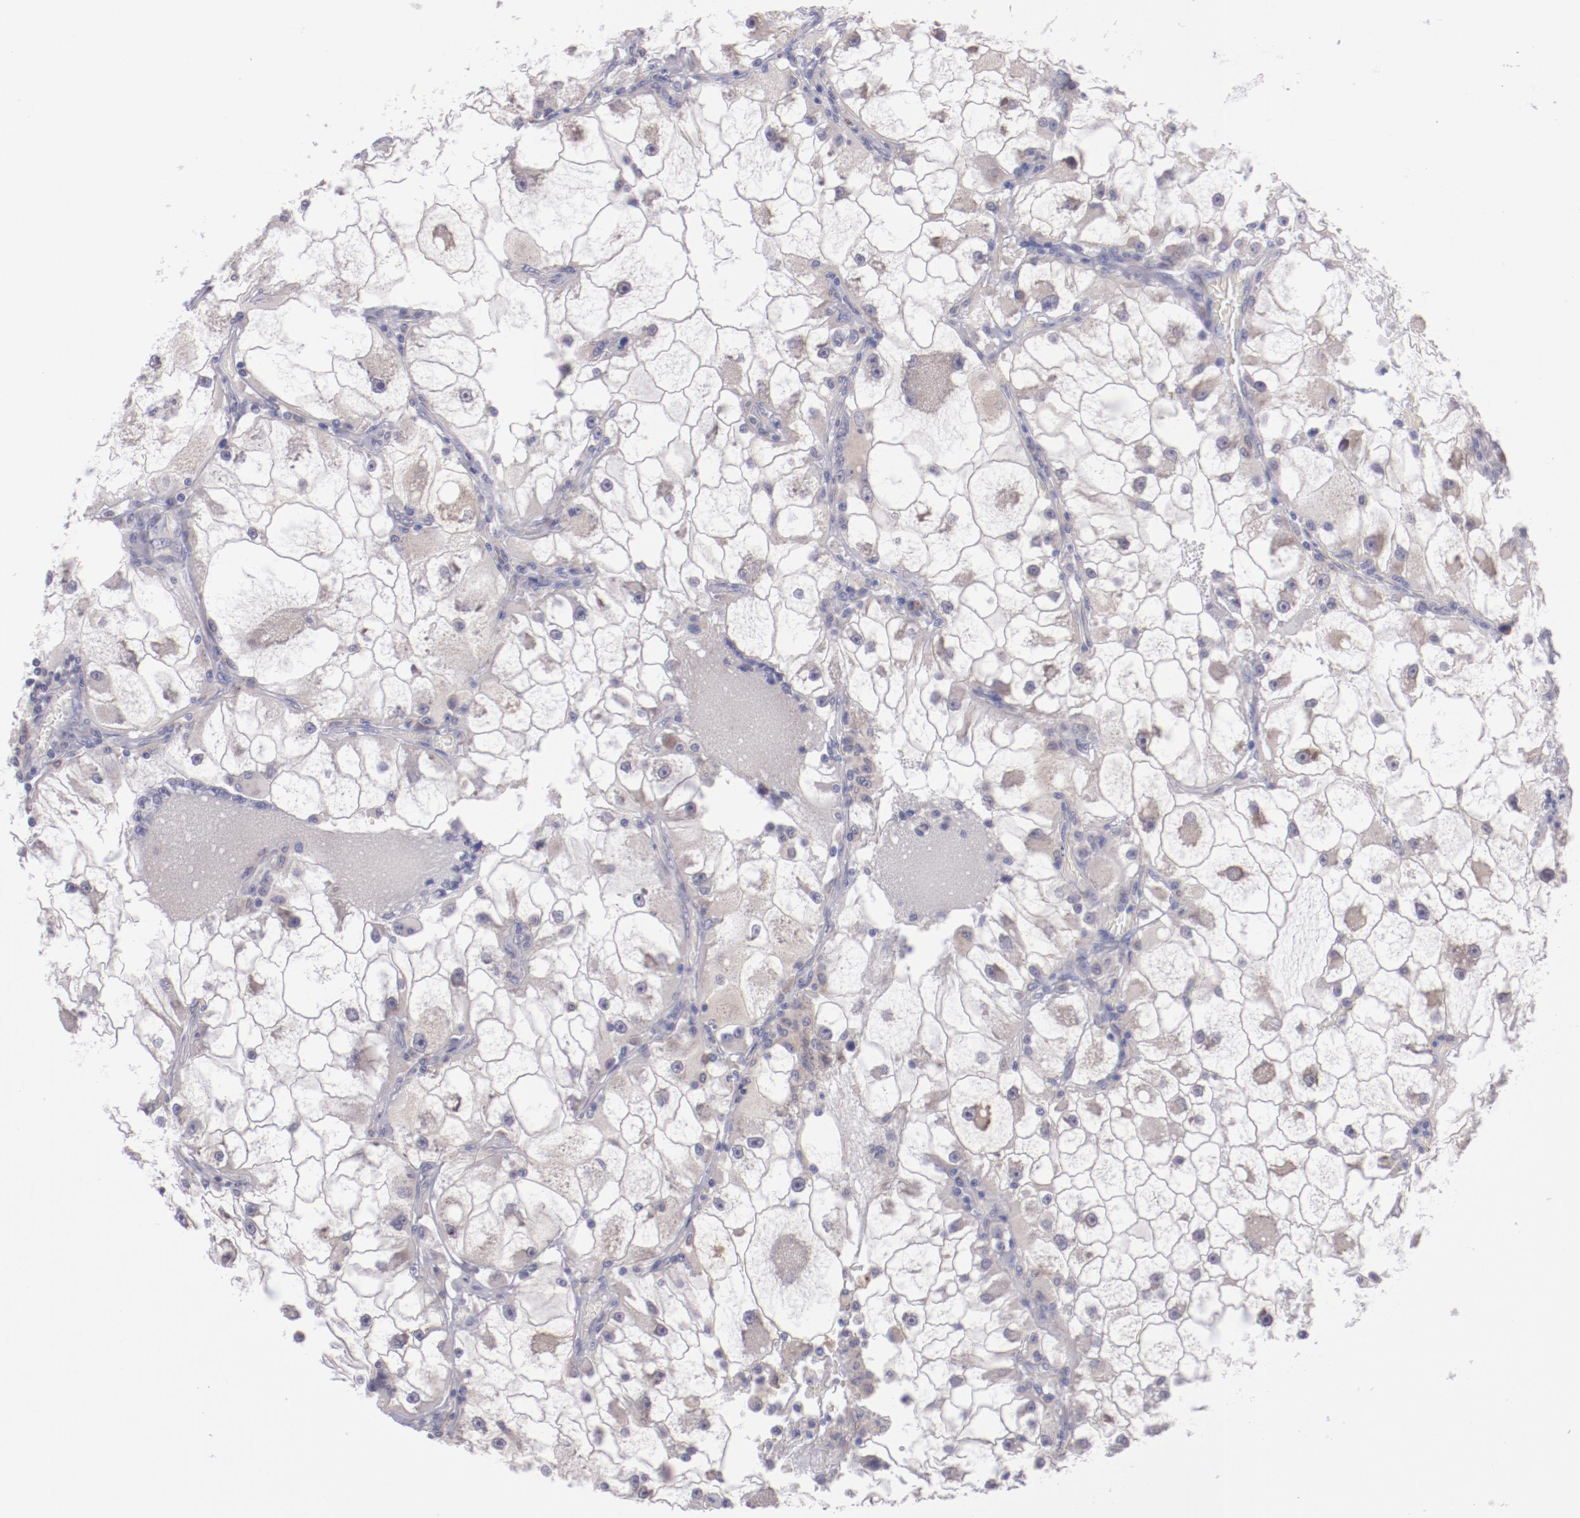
{"staining": {"intensity": "negative", "quantity": "none", "location": "none"}, "tissue": "renal cancer", "cell_type": "Tumor cells", "image_type": "cancer", "snomed": [{"axis": "morphology", "description": "Adenocarcinoma, NOS"}, {"axis": "topography", "description": "Kidney"}], "caption": "Renal cancer was stained to show a protein in brown. There is no significant expression in tumor cells. (DAB IHC, high magnification).", "gene": "TRAF3", "patient": {"sex": "female", "age": 73}}